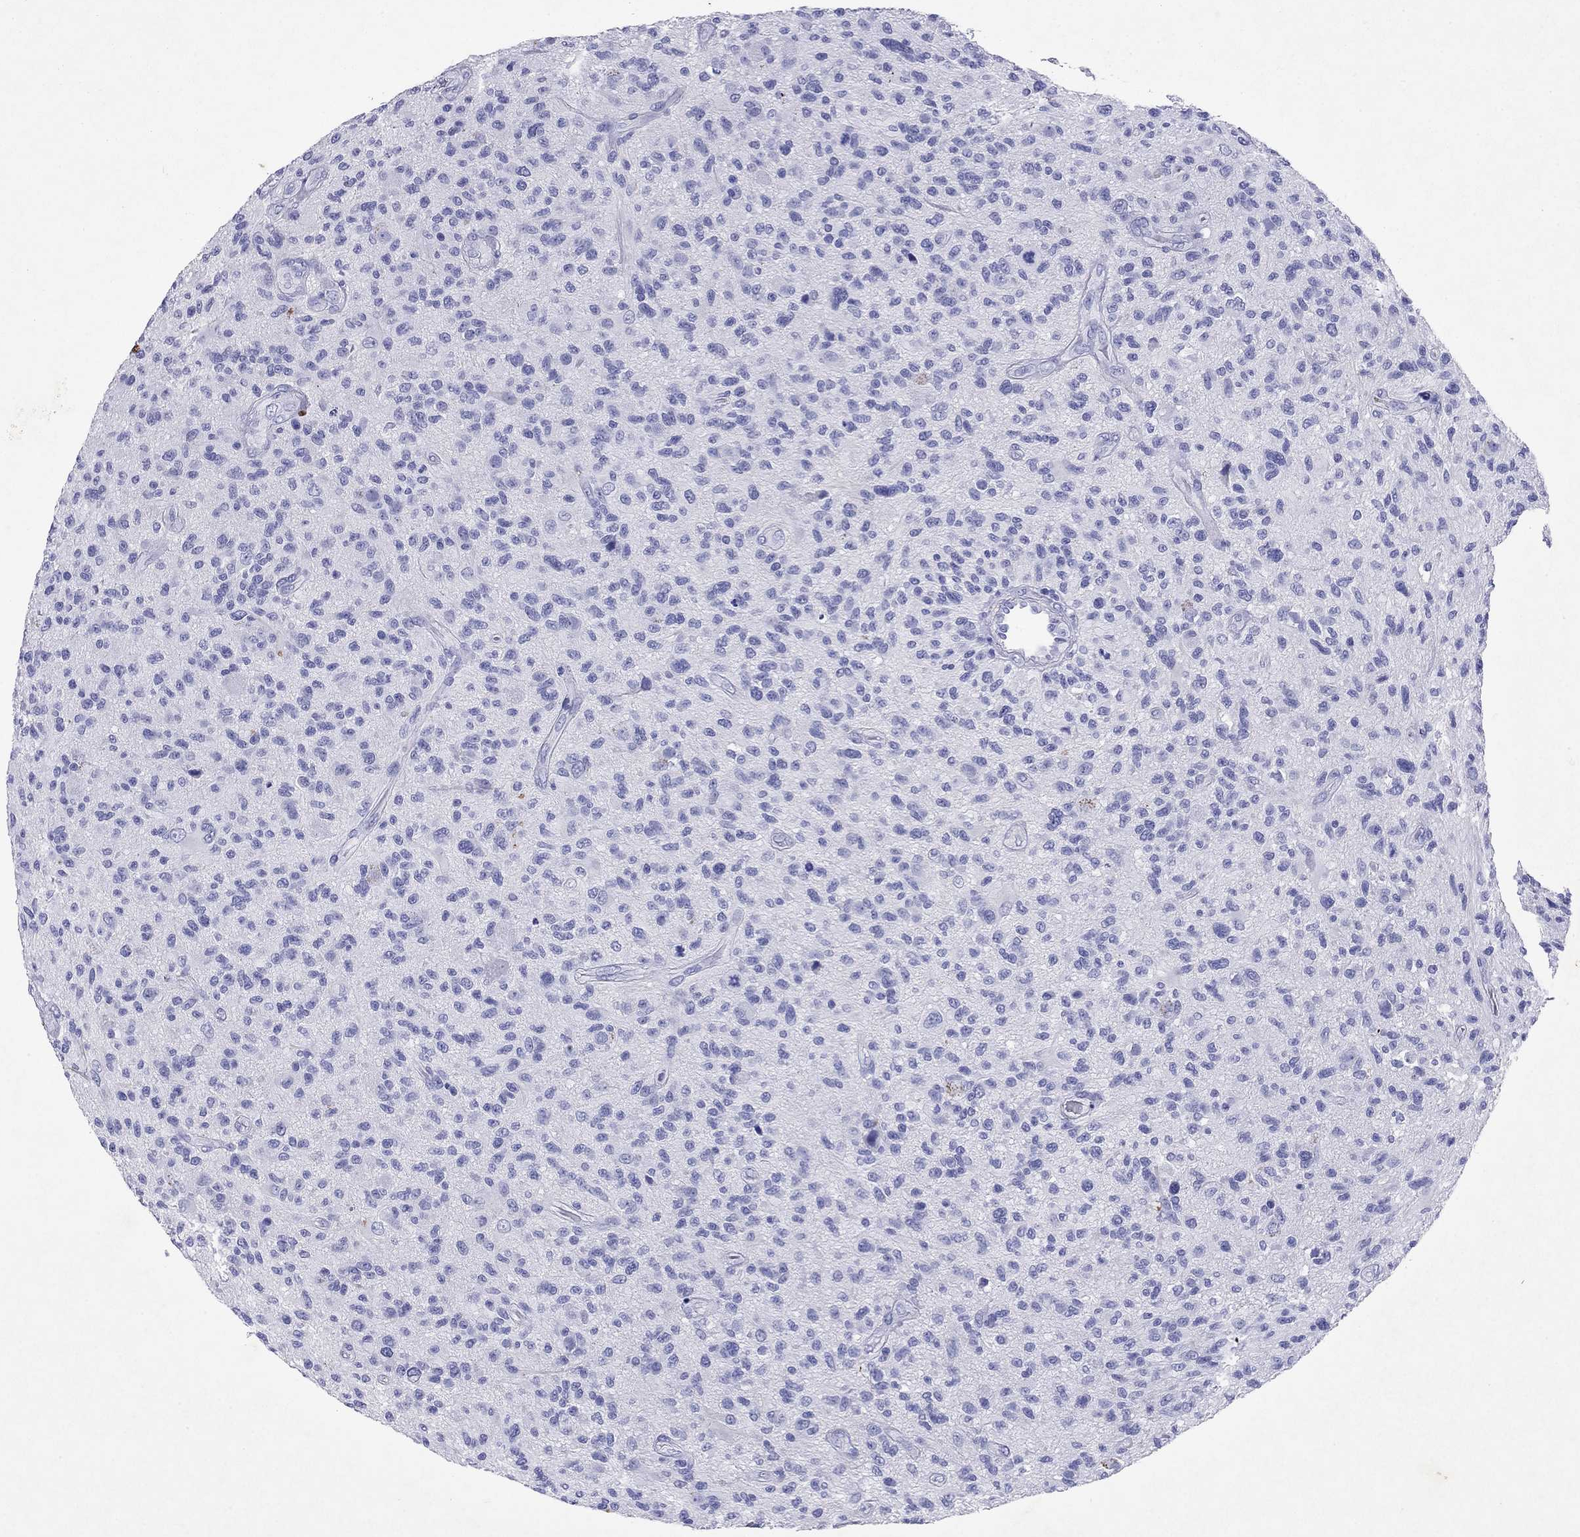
{"staining": {"intensity": "negative", "quantity": "none", "location": "none"}, "tissue": "glioma", "cell_type": "Tumor cells", "image_type": "cancer", "snomed": [{"axis": "morphology", "description": "Glioma, malignant, High grade"}, {"axis": "topography", "description": "Brain"}], "caption": "Tumor cells are negative for brown protein staining in glioma.", "gene": "ARMC12", "patient": {"sex": "male", "age": 47}}